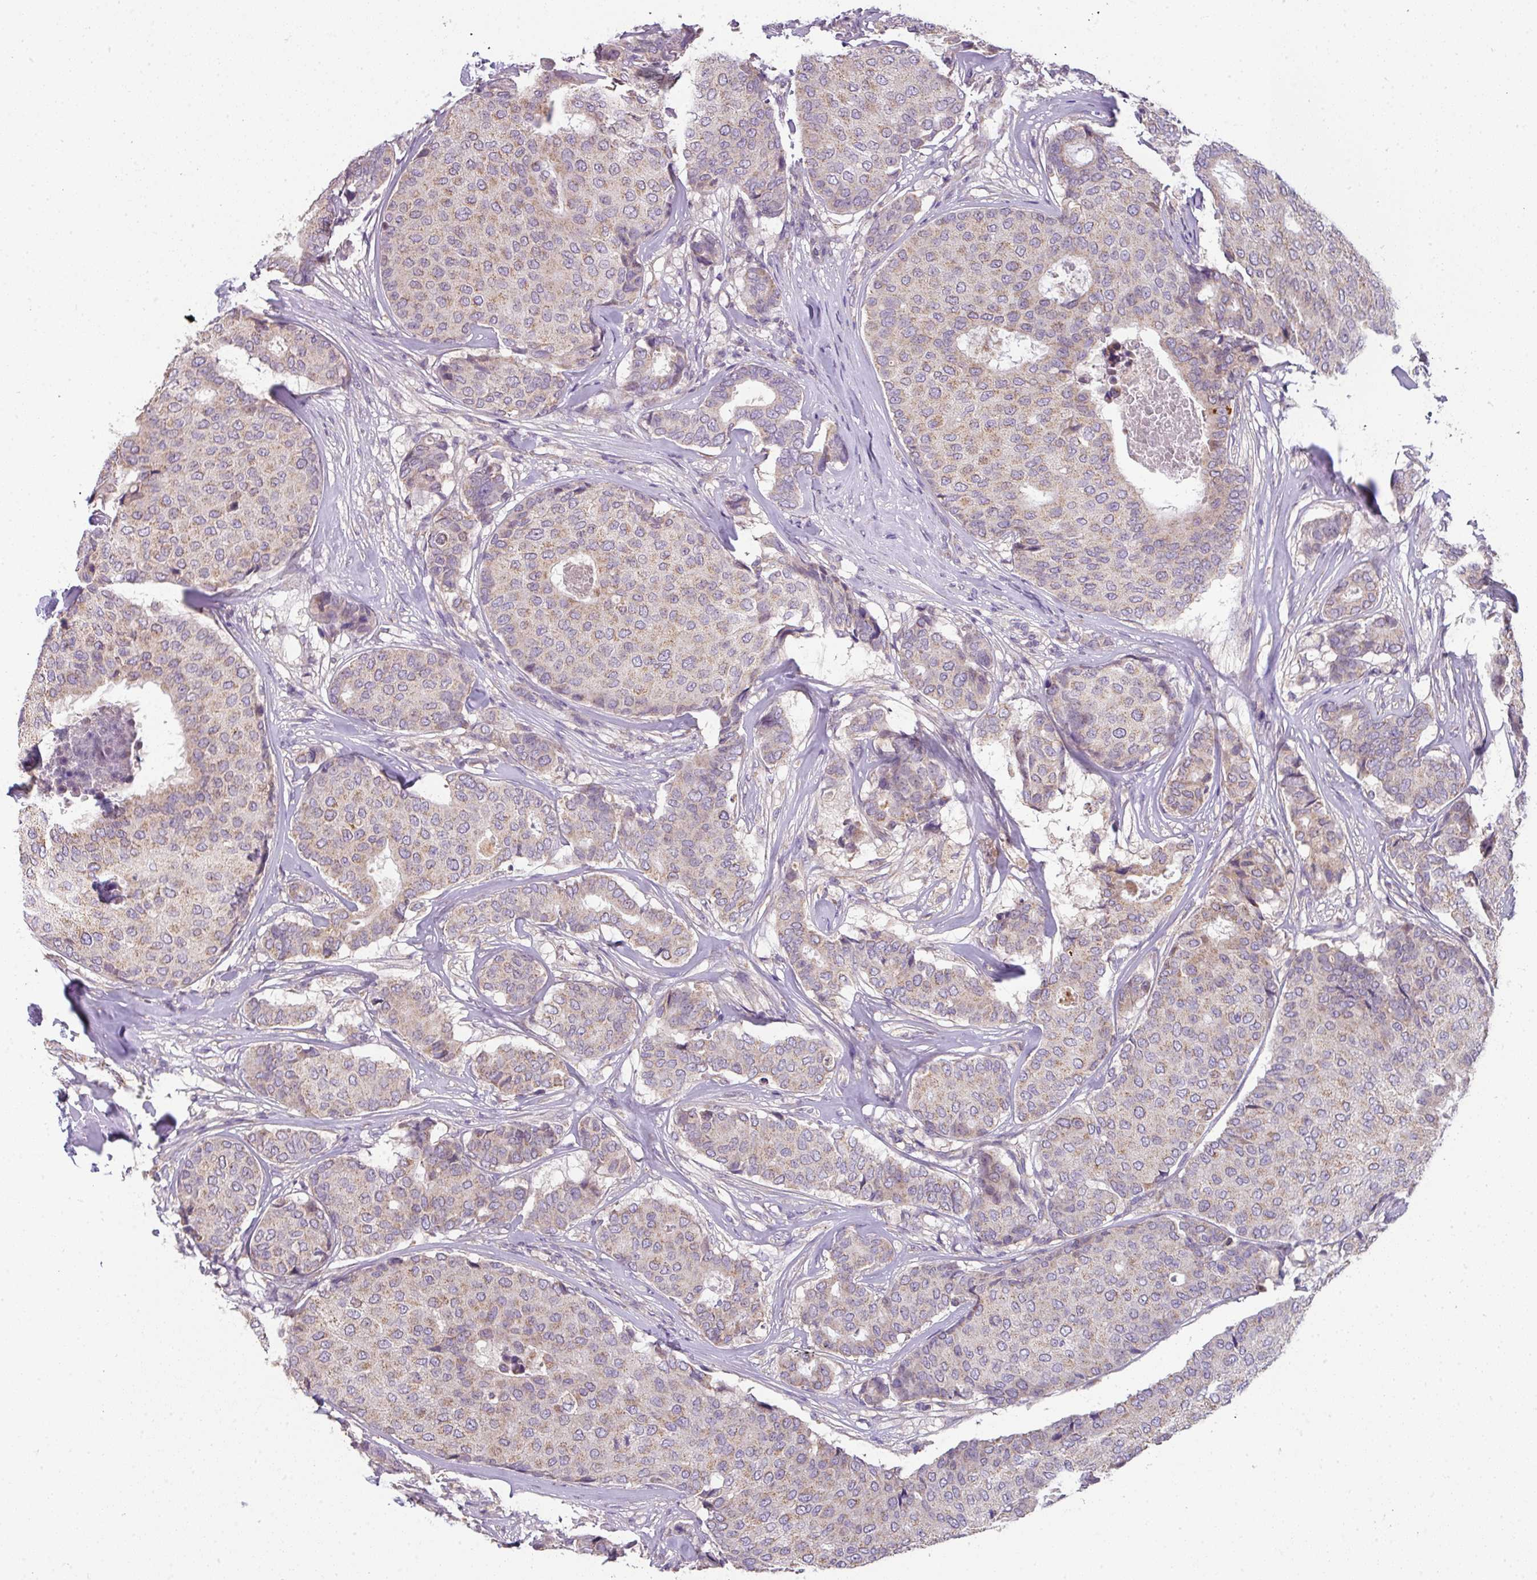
{"staining": {"intensity": "weak", "quantity": "25%-75%", "location": "cytoplasmic/membranous"}, "tissue": "breast cancer", "cell_type": "Tumor cells", "image_type": "cancer", "snomed": [{"axis": "morphology", "description": "Duct carcinoma"}, {"axis": "topography", "description": "Breast"}], "caption": "There is low levels of weak cytoplasmic/membranous staining in tumor cells of breast cancer (invasive ductal carcinoma), as demonstrated by immunohistochemical staining (brown color).", "gene": "PALS2", "patient": {"sex": "female", "age": 75}}